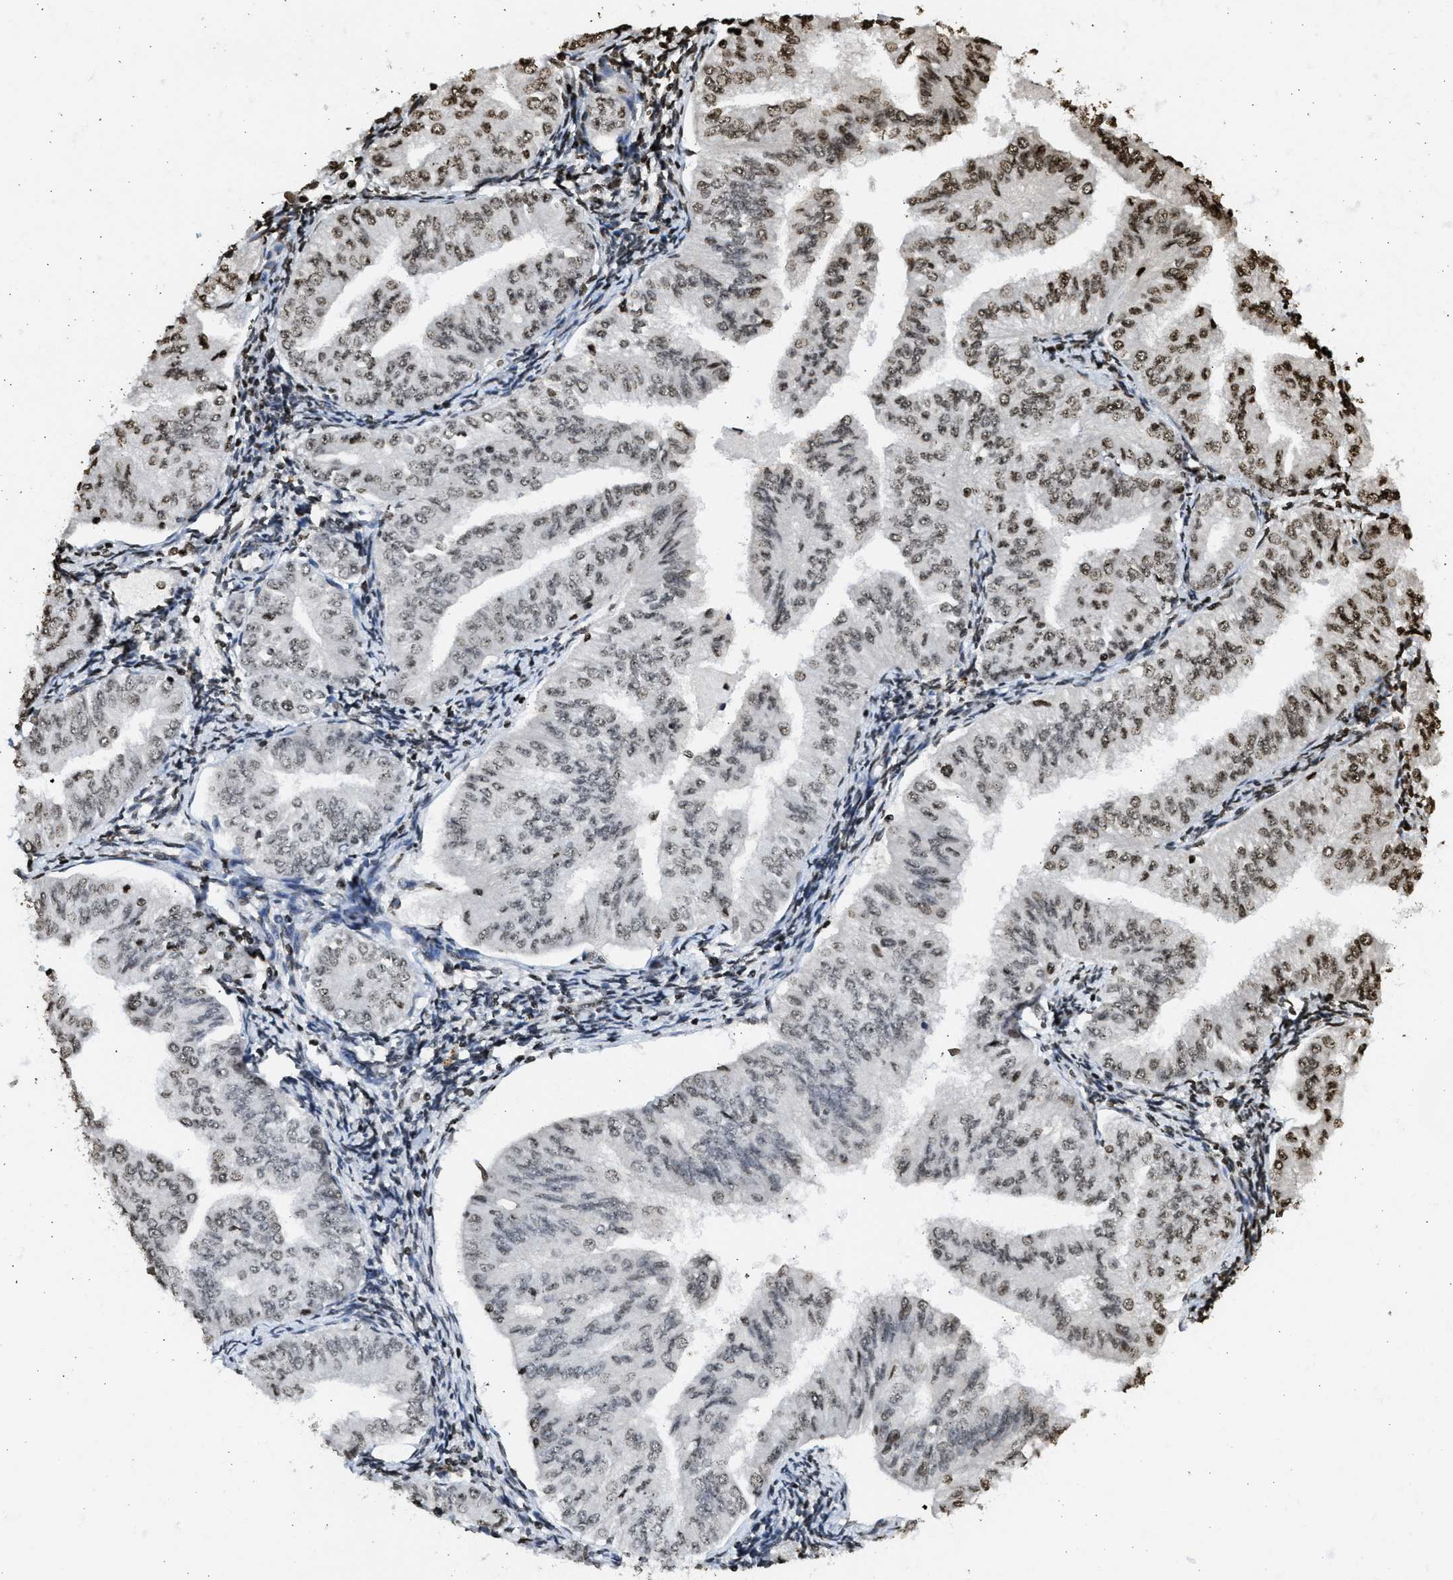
{"staining": {"intensity": "weak", "quantity": ">75%", "location": "nuclear"}, "tissue": "endometrial cancer", "cell_type": "Tumor cells", "image_type": "cancer", "snomed": [{"axis": "morphology", "description": "Normal tissue, NOS"}, {"axis": "morphology", "description": "Adenocarcinoma, NOS"}, {"axis": "topography", "description": "Endometrium"}], "caption": "The micrograph reveals immunohistochemical staining of adenocarcinoma (endometrial). There is weak nuclear positivity is present in approximately >75% of tumor cells. The protein of interest is shown in brown color, while the nuclei are stained blue.", "gene": "RRAGC", "patient": {"sex": "female", "age": 53}}